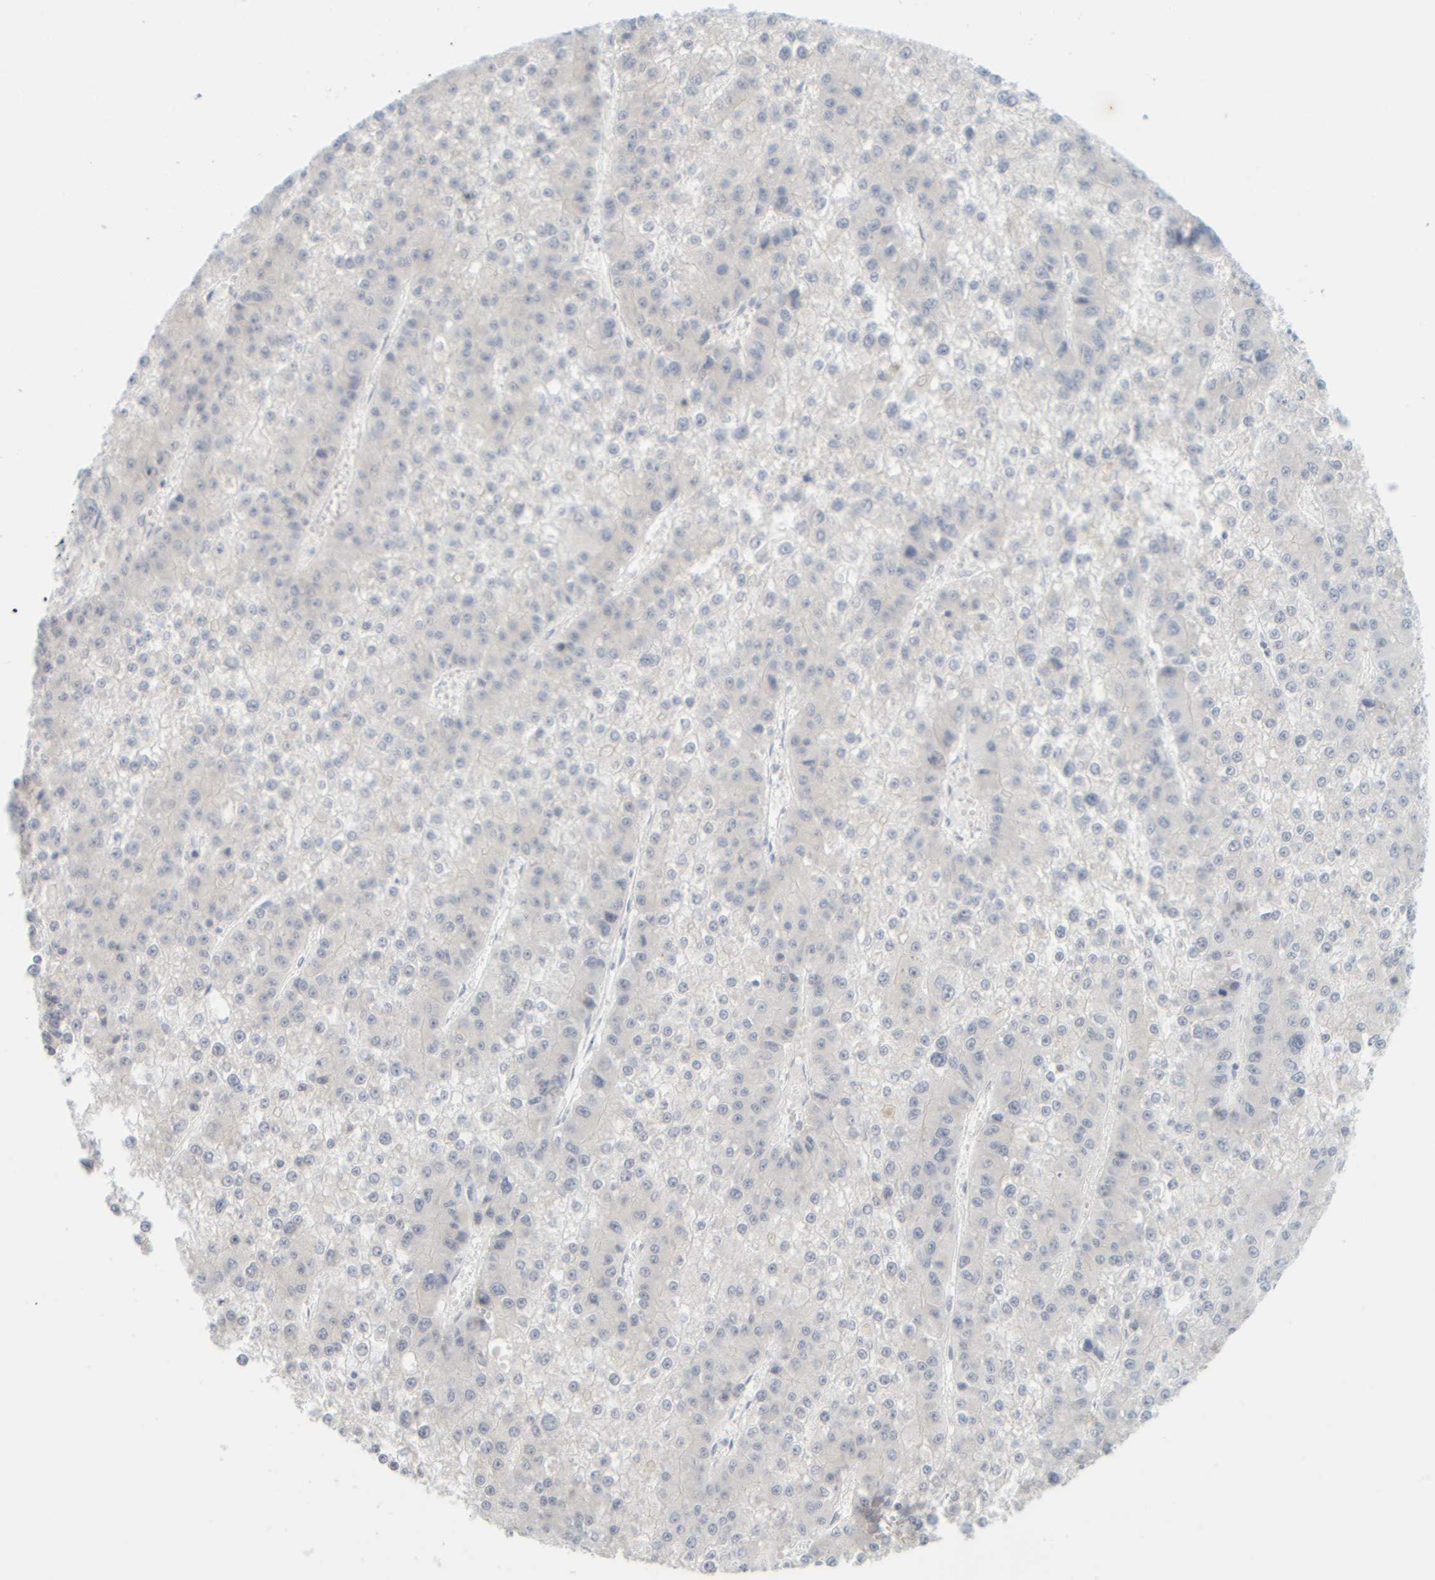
{"staining": {"intensity": "negative", "quantity": "none", "location": "none"}, "tissue": "liver cancer", "cell_type": "Tumor cells", "image_type": "cancer", "snomed": [{"axis": "morphology", "description": "Carcinoma, Hepatocellular, NOS"}, {"axis": "topography", "description": "Liver"}], "caption": "This photomicrograph is of liver hepatocellular carcinoma stained with IHC to label a protein in brown with the nuclei are counter-stained blue. There is no expression in tumor cells.", "gene": "PTGES3L-AARSD1", "patient": {"sex": "female", "age": 73}}